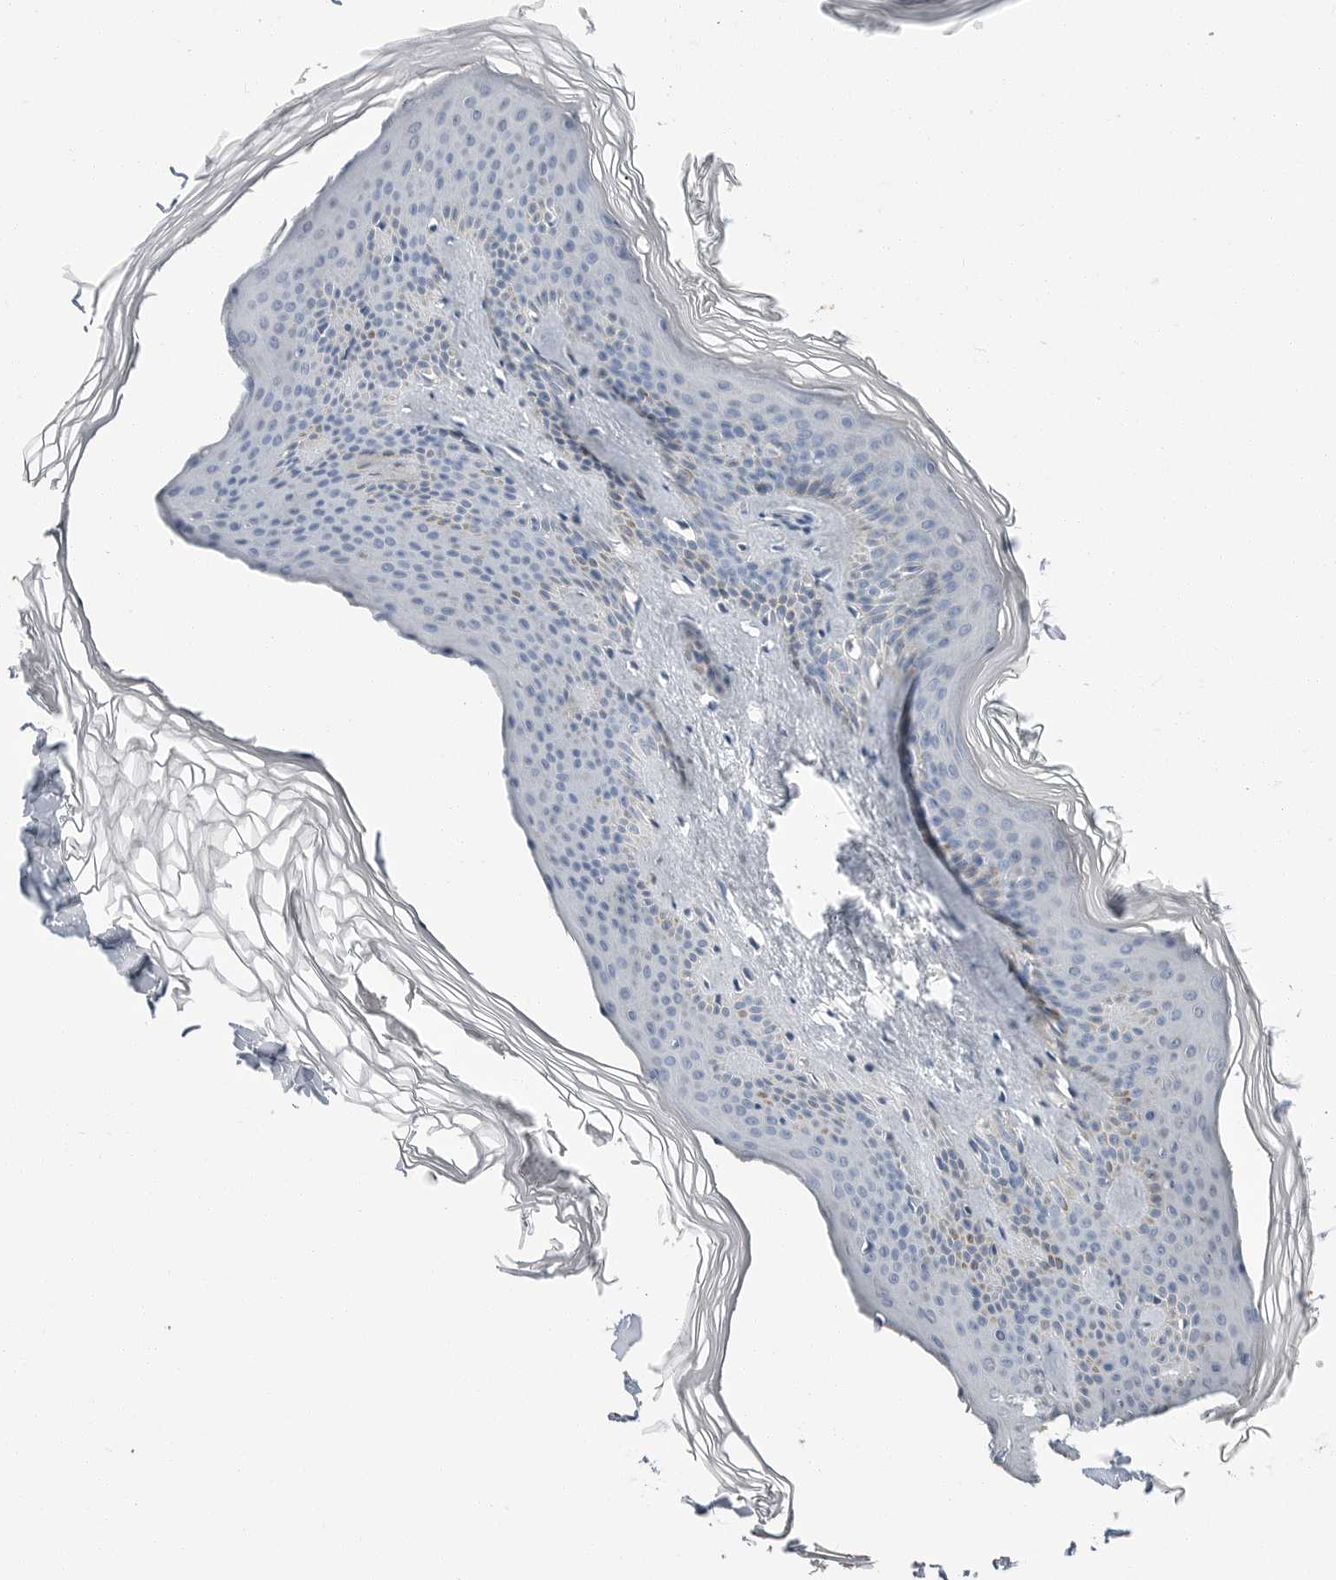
{"staining": {"intensity": "negative", "quantity": "none", "location": "none"}, "tissue": "skin", "cell_type": "Fibroblasts", "image_type": "normal", "snomed": [{"axis": "morphology", "description": "Normal tissue, NOS"}, {"axis": "topography", "description": "Skin"}], "caption": "High magnification brightfield microscopy of benign skin stained with DAB (brown) and counterstained with hematoxylin (blue): fibroblasts show no significant positivity.", "gene": "PLN", "patient": {"sex": "female", "age": 27}}